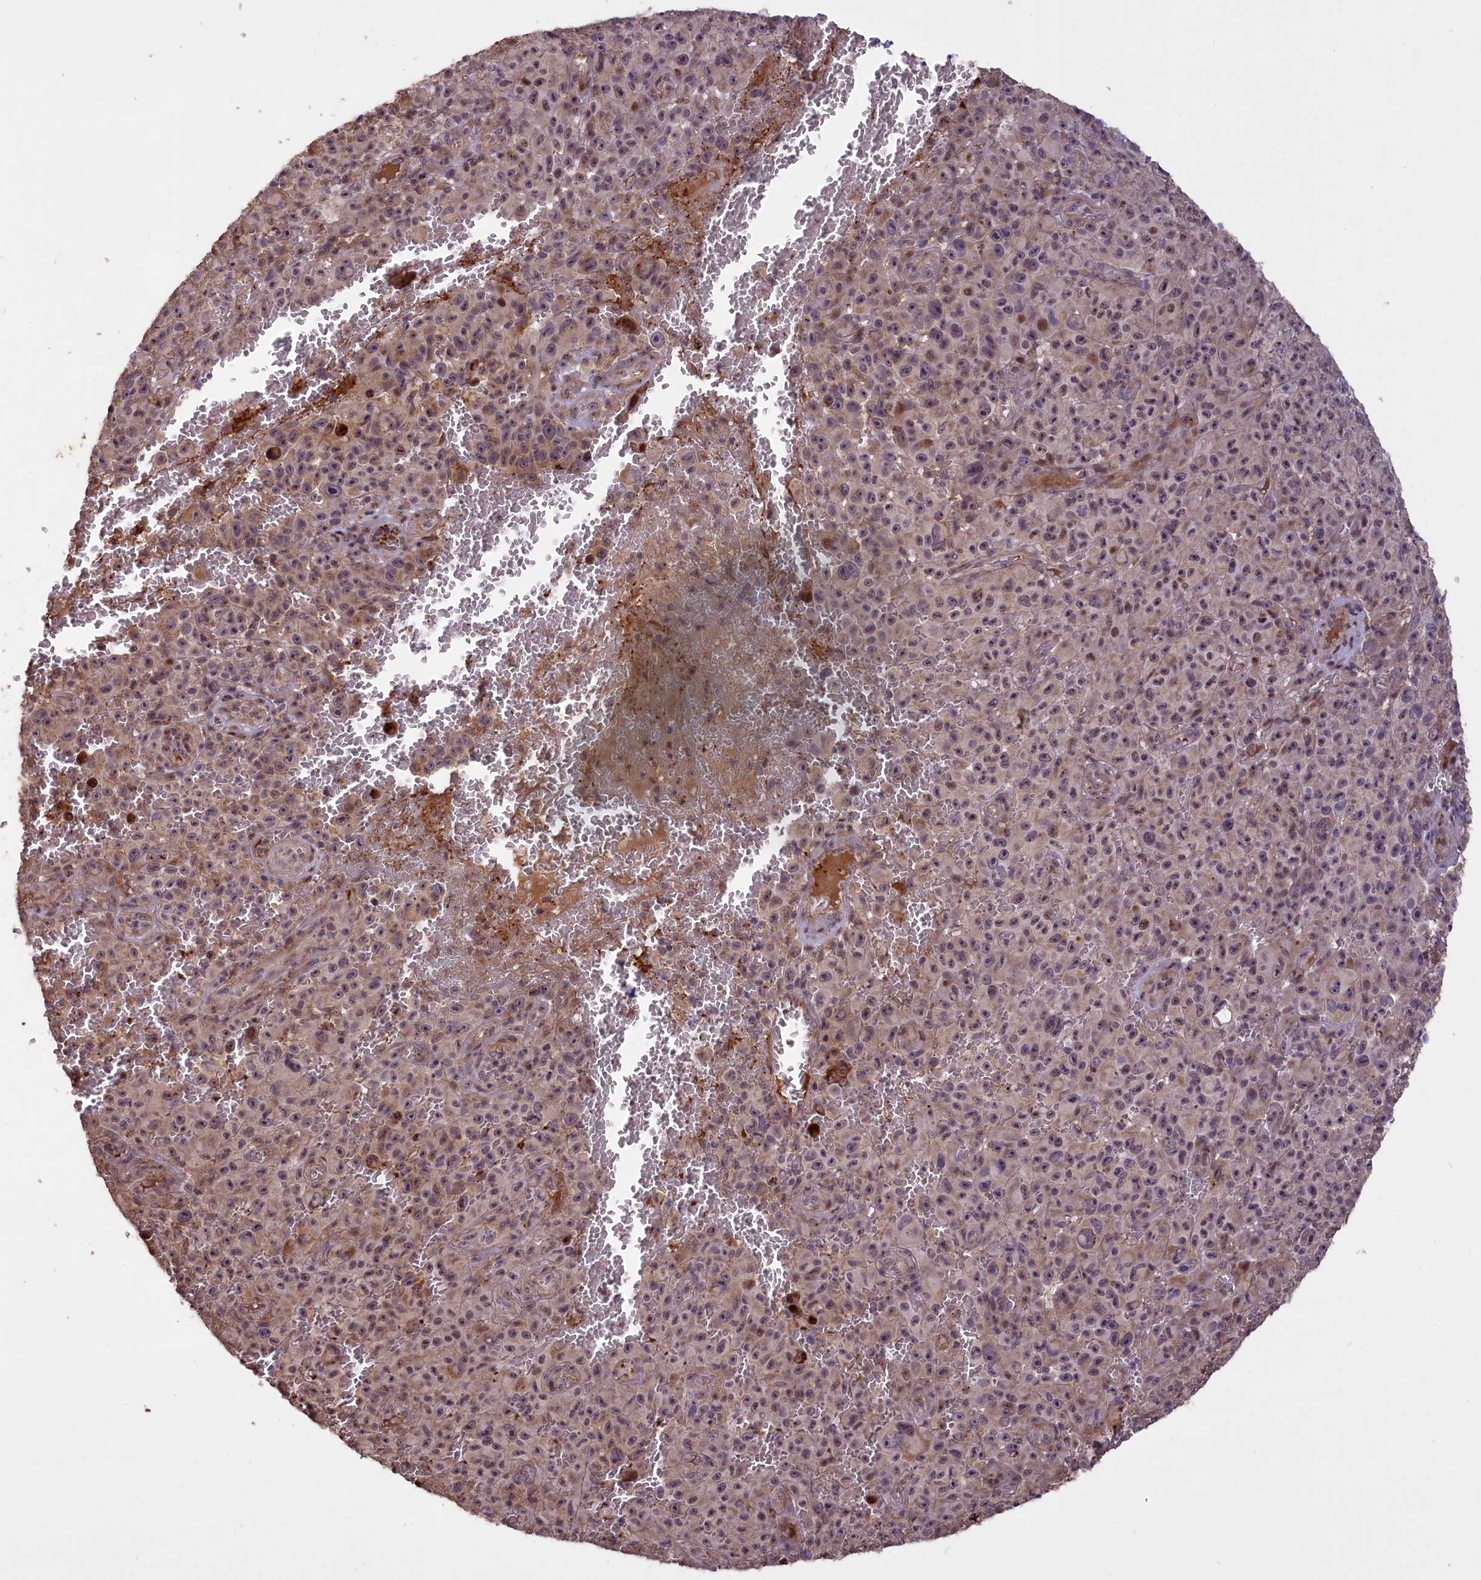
{"staining": {"intensity": "weak", "quantity": "25%-75%", "location": "cytoplasmic/membranous,nuclear"}, "tissue": "melanoma", "cell_type": "Tumor cells", "image_type": "cancer", "snomed": [{"axis": "morphology", "description": "Malignant melanoma, NOS"}, {"axis": "topography", "description": "Skin"}], "caption": "Brown immunohistochemical staining in human melanoma reveals weak cytoplasmic/membranous and nuclear positivity in approximately 25%-75% of tumor cells.", "gene": "FUZ", "patient": {"sex": "female", "age": 82}}